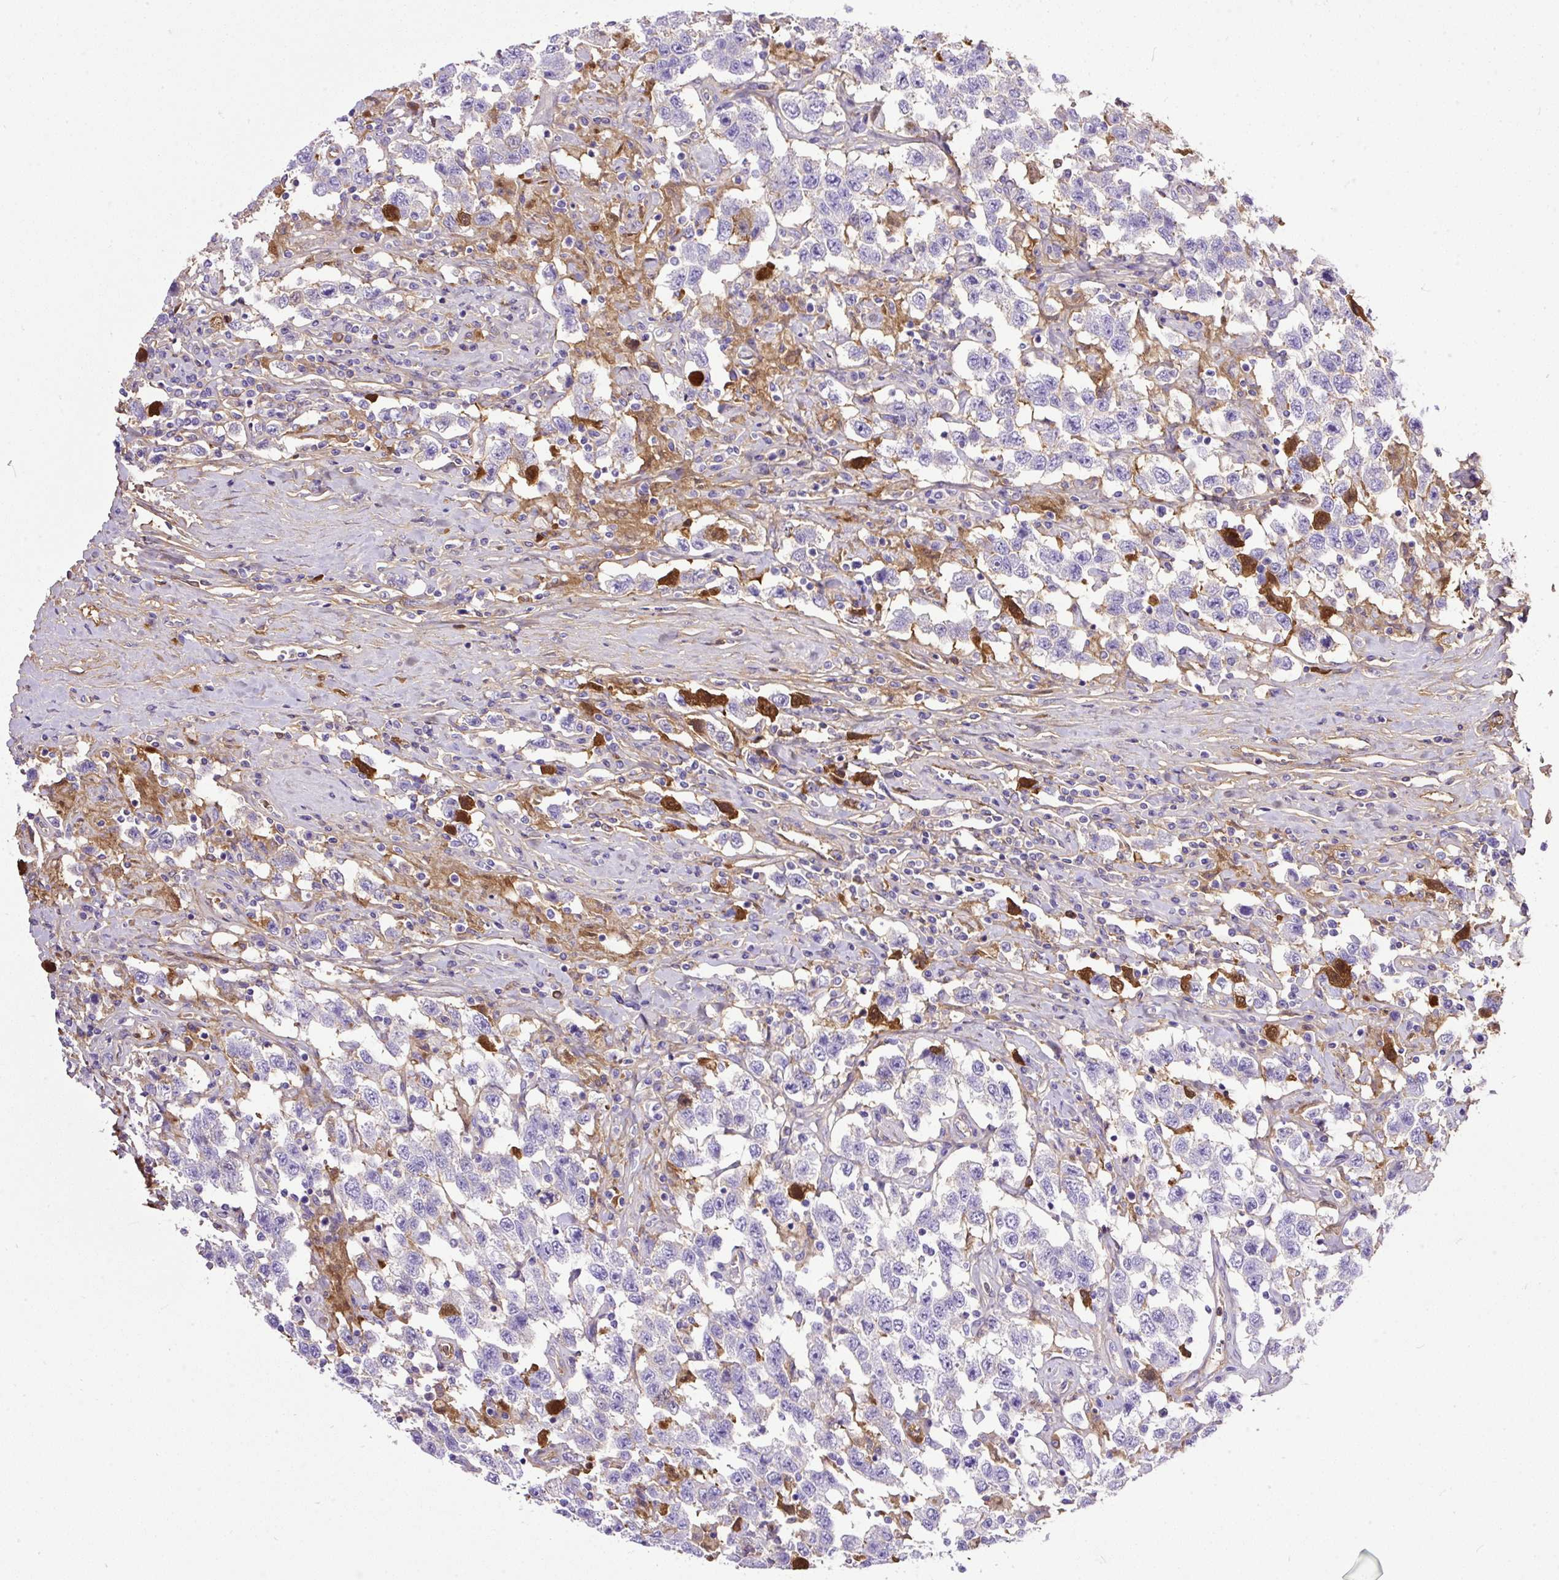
{"staining": {"intensity": "strong", "quantity": "<25%", "location": "cytoplasmic/membranous,nuclear"}, "tissue": "testis cancer", "cell_type": "Tumor cells", "image_type": "cancer", "snomed": [{"axis": "morphology", "description": "Seminoma, NOS"}, {"axis": "topography", "description": "Testis"}], "caption": "Approximately <25% of tumor cells in human seminoma (testis) exhibit strong cytoplasmic/membranous and nuclear protein expression as visualized by brown immunohistochemical staining.", "gene": "CLEC3B", "patient": {"sex": "male", "age": 41}}